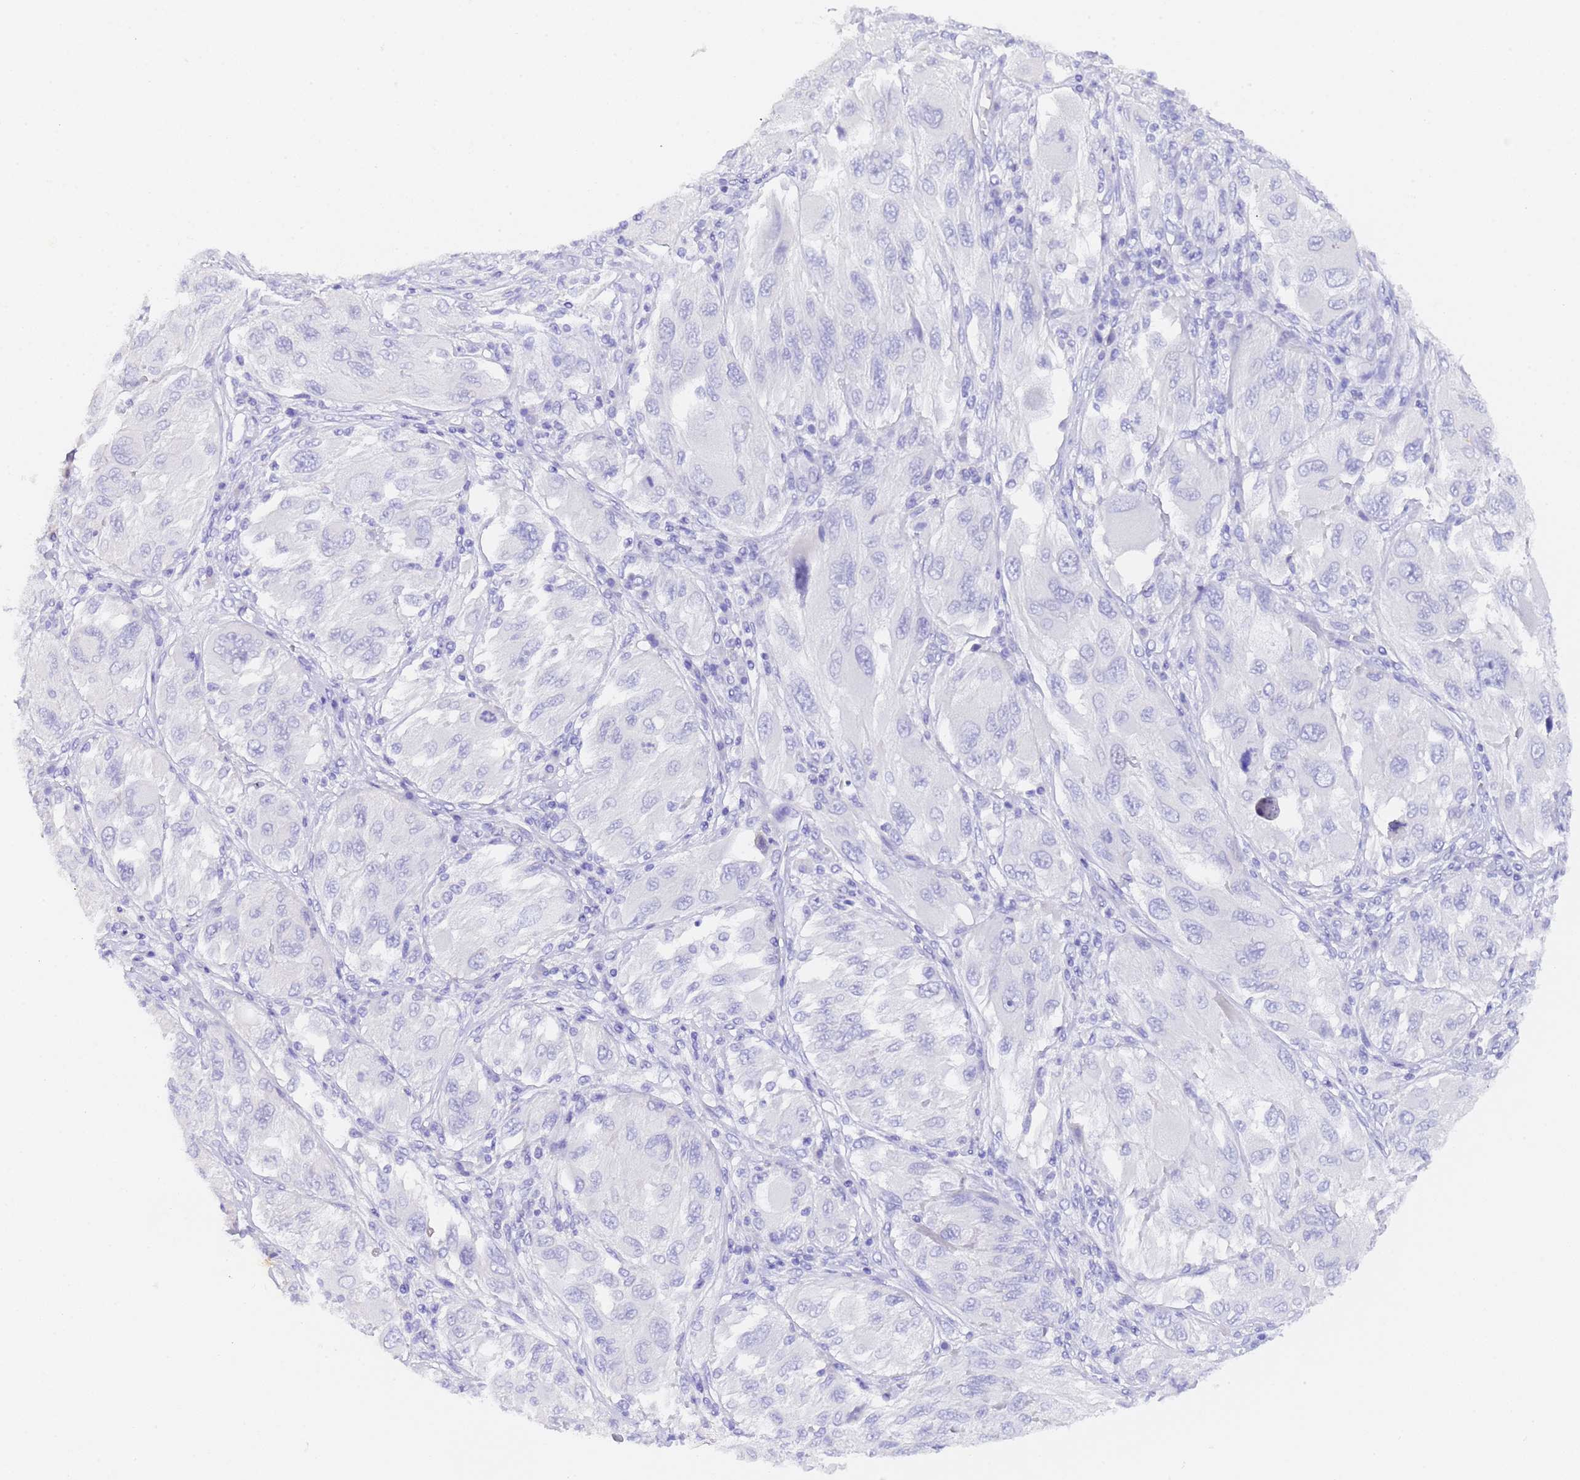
{"staining": {"intensity": "negative", "quantity": "none", "location": "none"}, "tissue": "melanoma", "cell_type": "Tumor cells", "image_type": "cancer", "snomed": [{"axis": "morphology", "description": "Malignant melanoma, NOS"}, {"axis": "topography", "description": "Skin"}], "caption": "The histopathology image reveals no significant expression in tumor cells of melanoma. (DAB IHC visualized using brightfield microscopy, high magnification).", "gene": "GABRA1", "patient": {"sex": "female", "age": 91}}